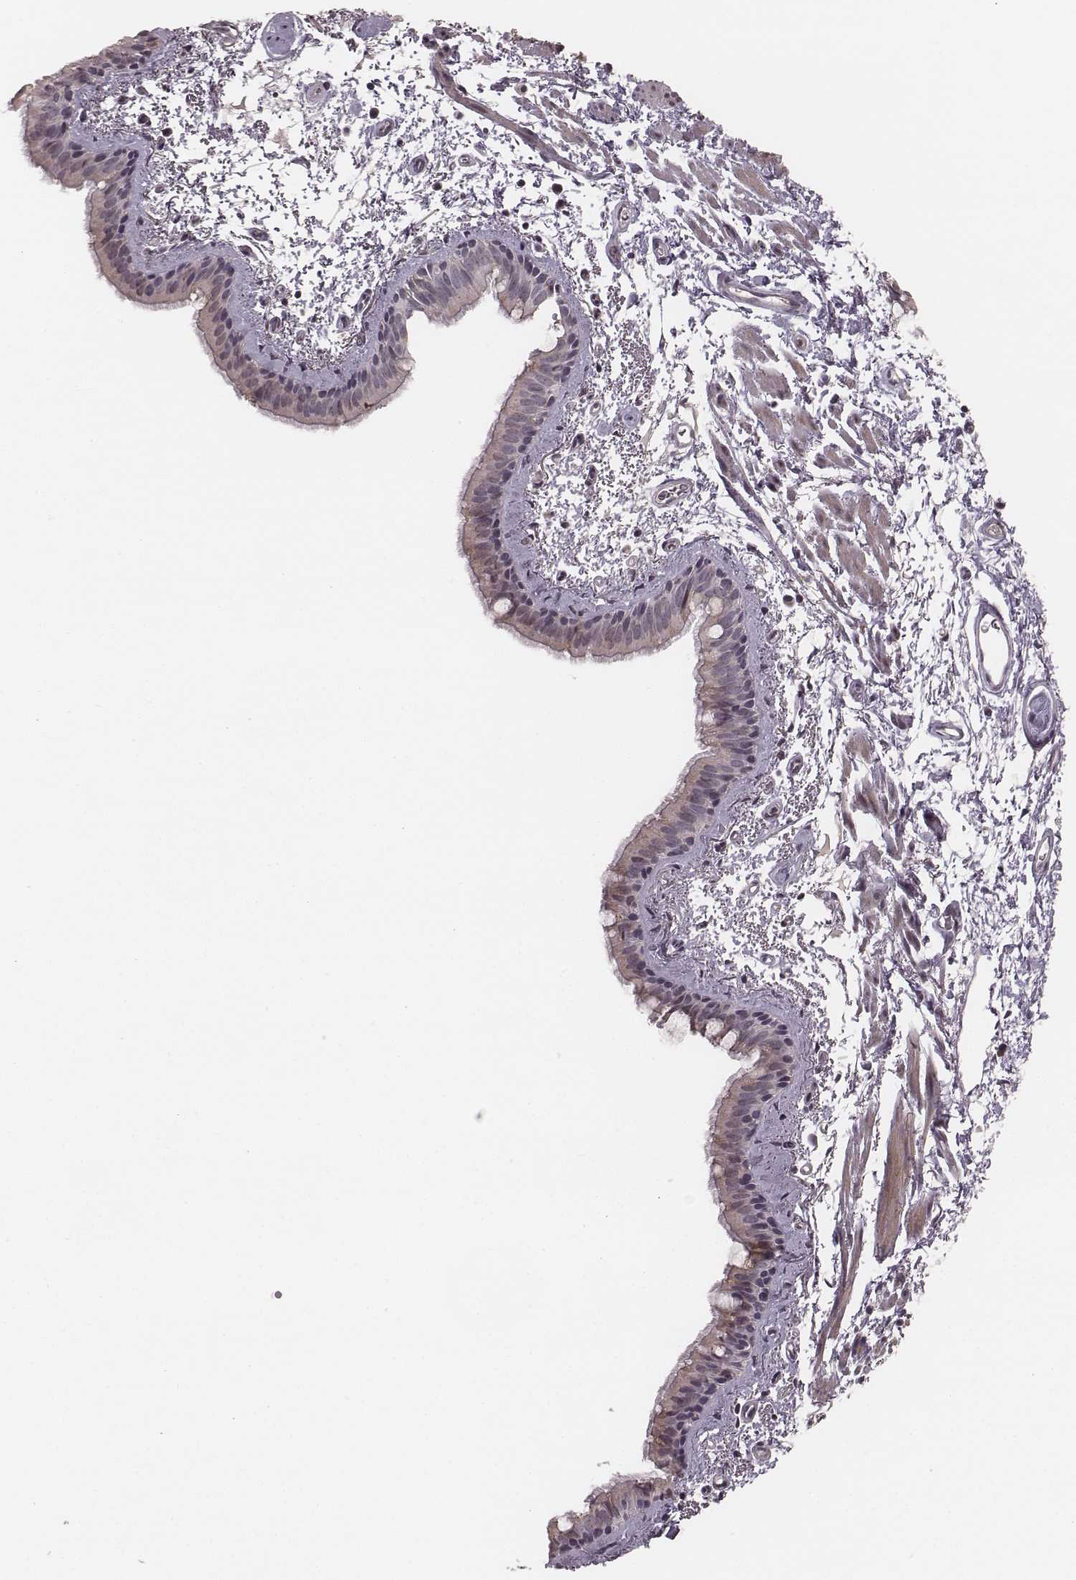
{"staining": {"intensity": "weak", "quantity": "25%-75%", "location": "cytoplasmic/membranous"}, "tissue": "bronchus", "cell_type": "Respiratory epithelial cells", "image_type": "normal", "snomed": [{"axis": "morphology", "description": "Normal tissue, NOS"}, {"axis": "topography", "description": "Bronchus"}], "caption": "Brown immunohistochemical staining in unremarkable bronchus demonstrates weak cytoplasmic/membranous expression in about 25%-75% of respiratory epithelial cells. The protein is stained brown, and the nuclei are stained in blue (DAB (3,3'-diaminobenzidine) IHC with brightfield microscopy, high magnification).", "gene": "SLC7A4", "patient": {"sex": "female", "age": 61}}